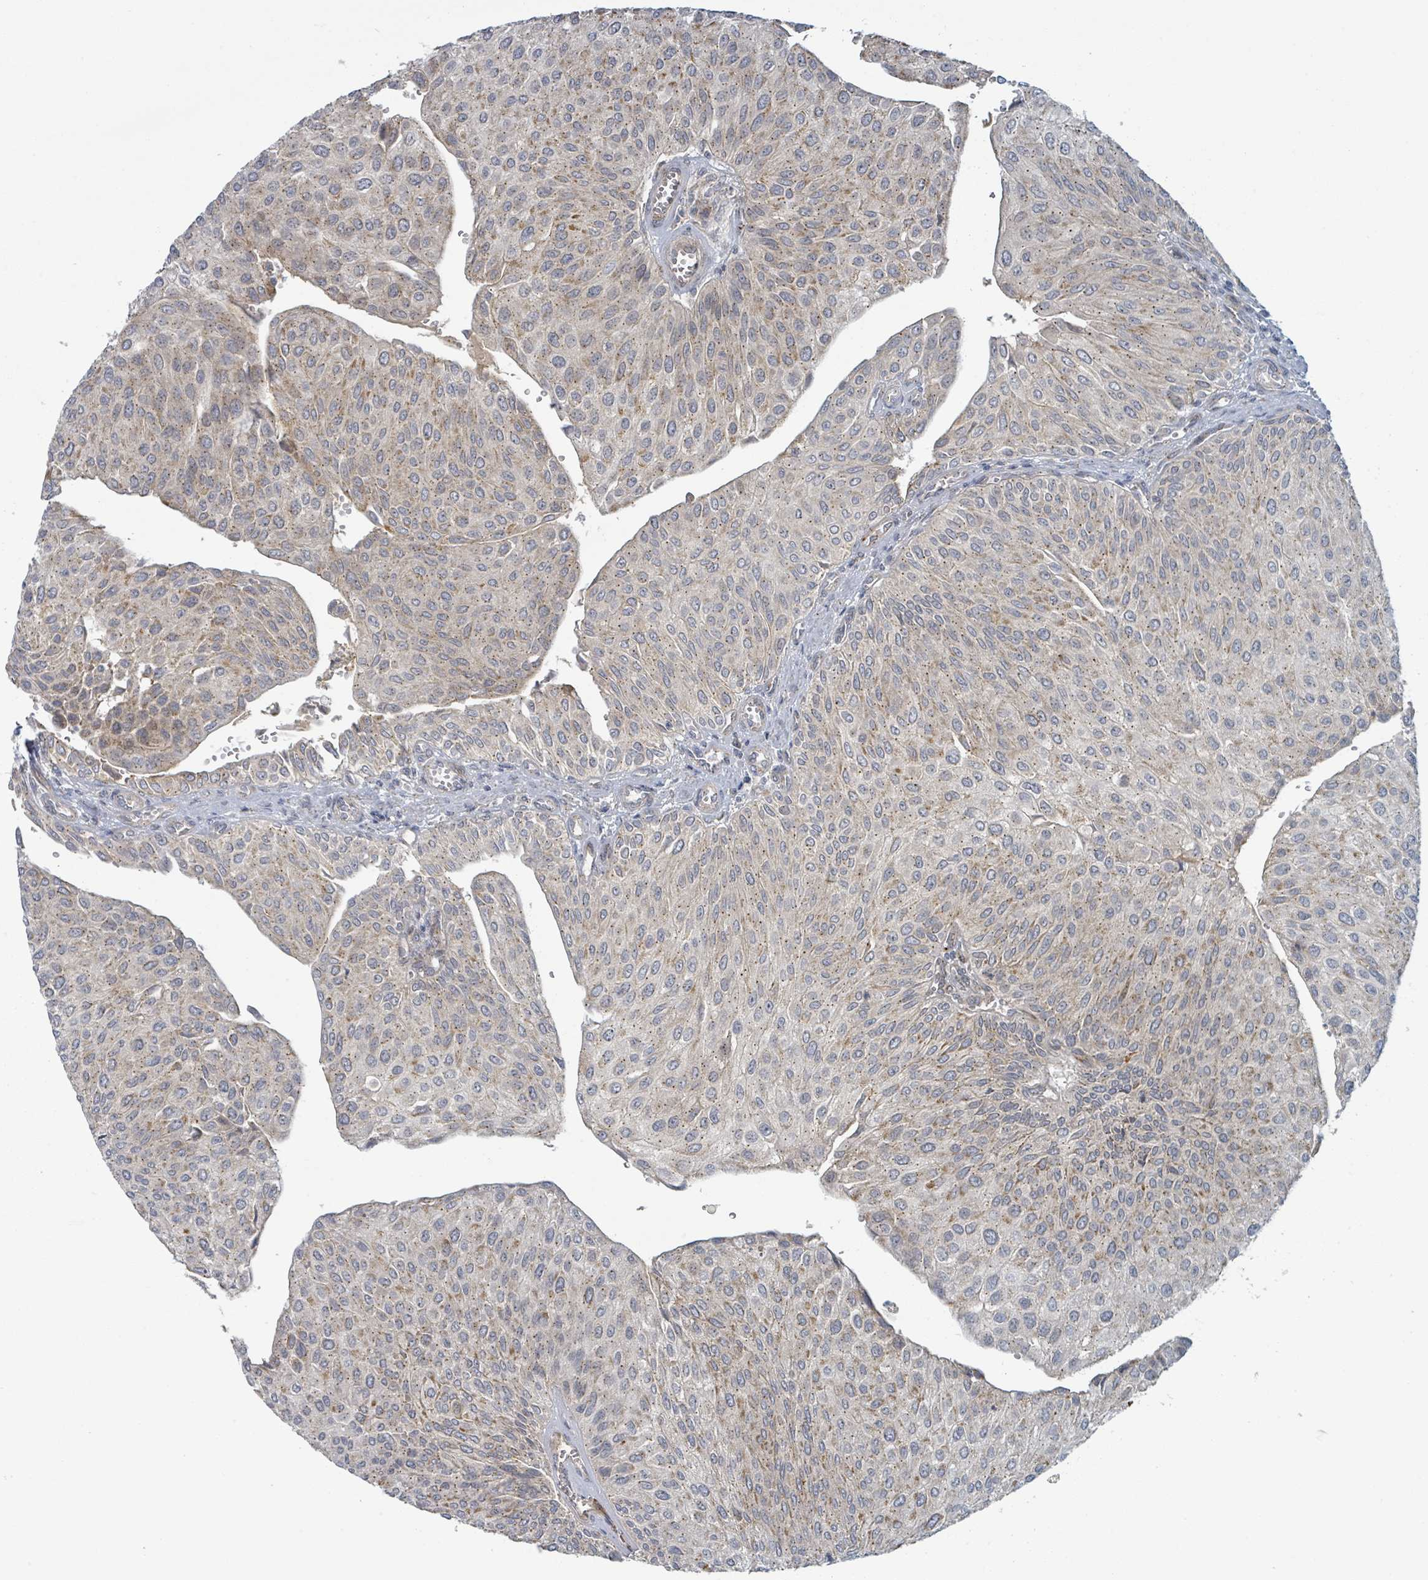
{"staining": {"intensity": "moderate", "quantity": "25%-75%", "location": "cytoplasmic/membranous"}, "tissue": "urothelial cancer", "cell_type": "Tumor cells", "image_type": "cancer", "snomed": [{"axis": "morphology", "description": "Urothelial carcinoma, NOS"}, {"axis": "topography", "description": "Urinary bladder"}], "caption": "Immunohistochemistry of transitional cell carcinoma displays medium levels of moderate cytoplasmic/membranous positivity in approximately 25%-75% of tumor cells. Ihc stains the protein in brown and the nuclei are stained blue.", "gene": "COL5A3", "patient": {"sex": "male", "age": 67}}